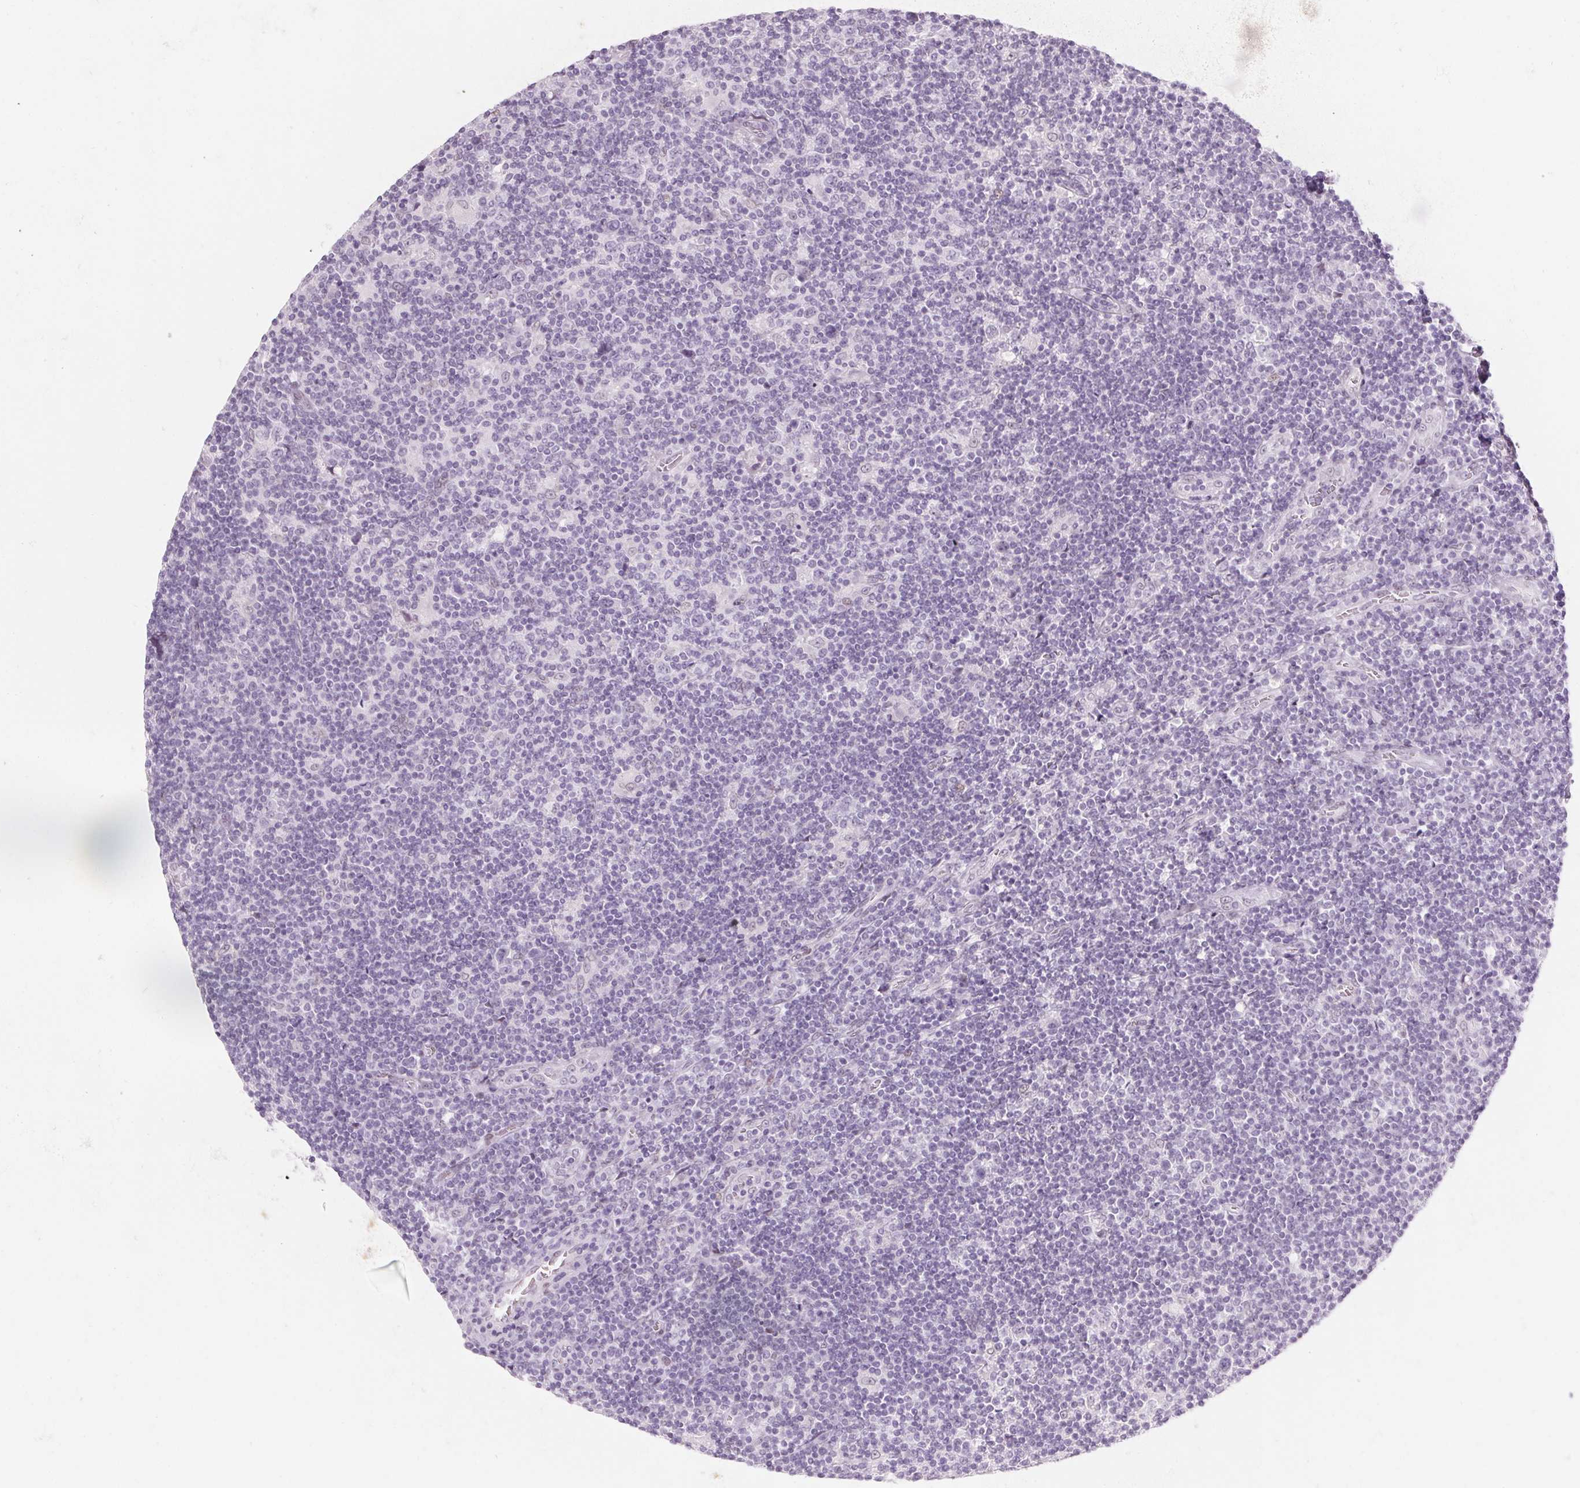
{"staining": {"intensity": "negative", "quantity": "none", "location": "none"}, "tissue": "lymphoma", "cell_type": "Tumor cells", "image_type": "cancer", "snomed": [{"axis": "morphology", "description": "Hodgkin's disease, NOS"}, {"axis": "topography", "description": "Lymph node"}], "caption": "A high-resolution image shows immunohistochemistry (IHC) staining of Hodgkin's disease, which displays no significant staining in tumor cells.", "gene": "KCNQ2", "patient": {"sex": "male", "age": 40}}